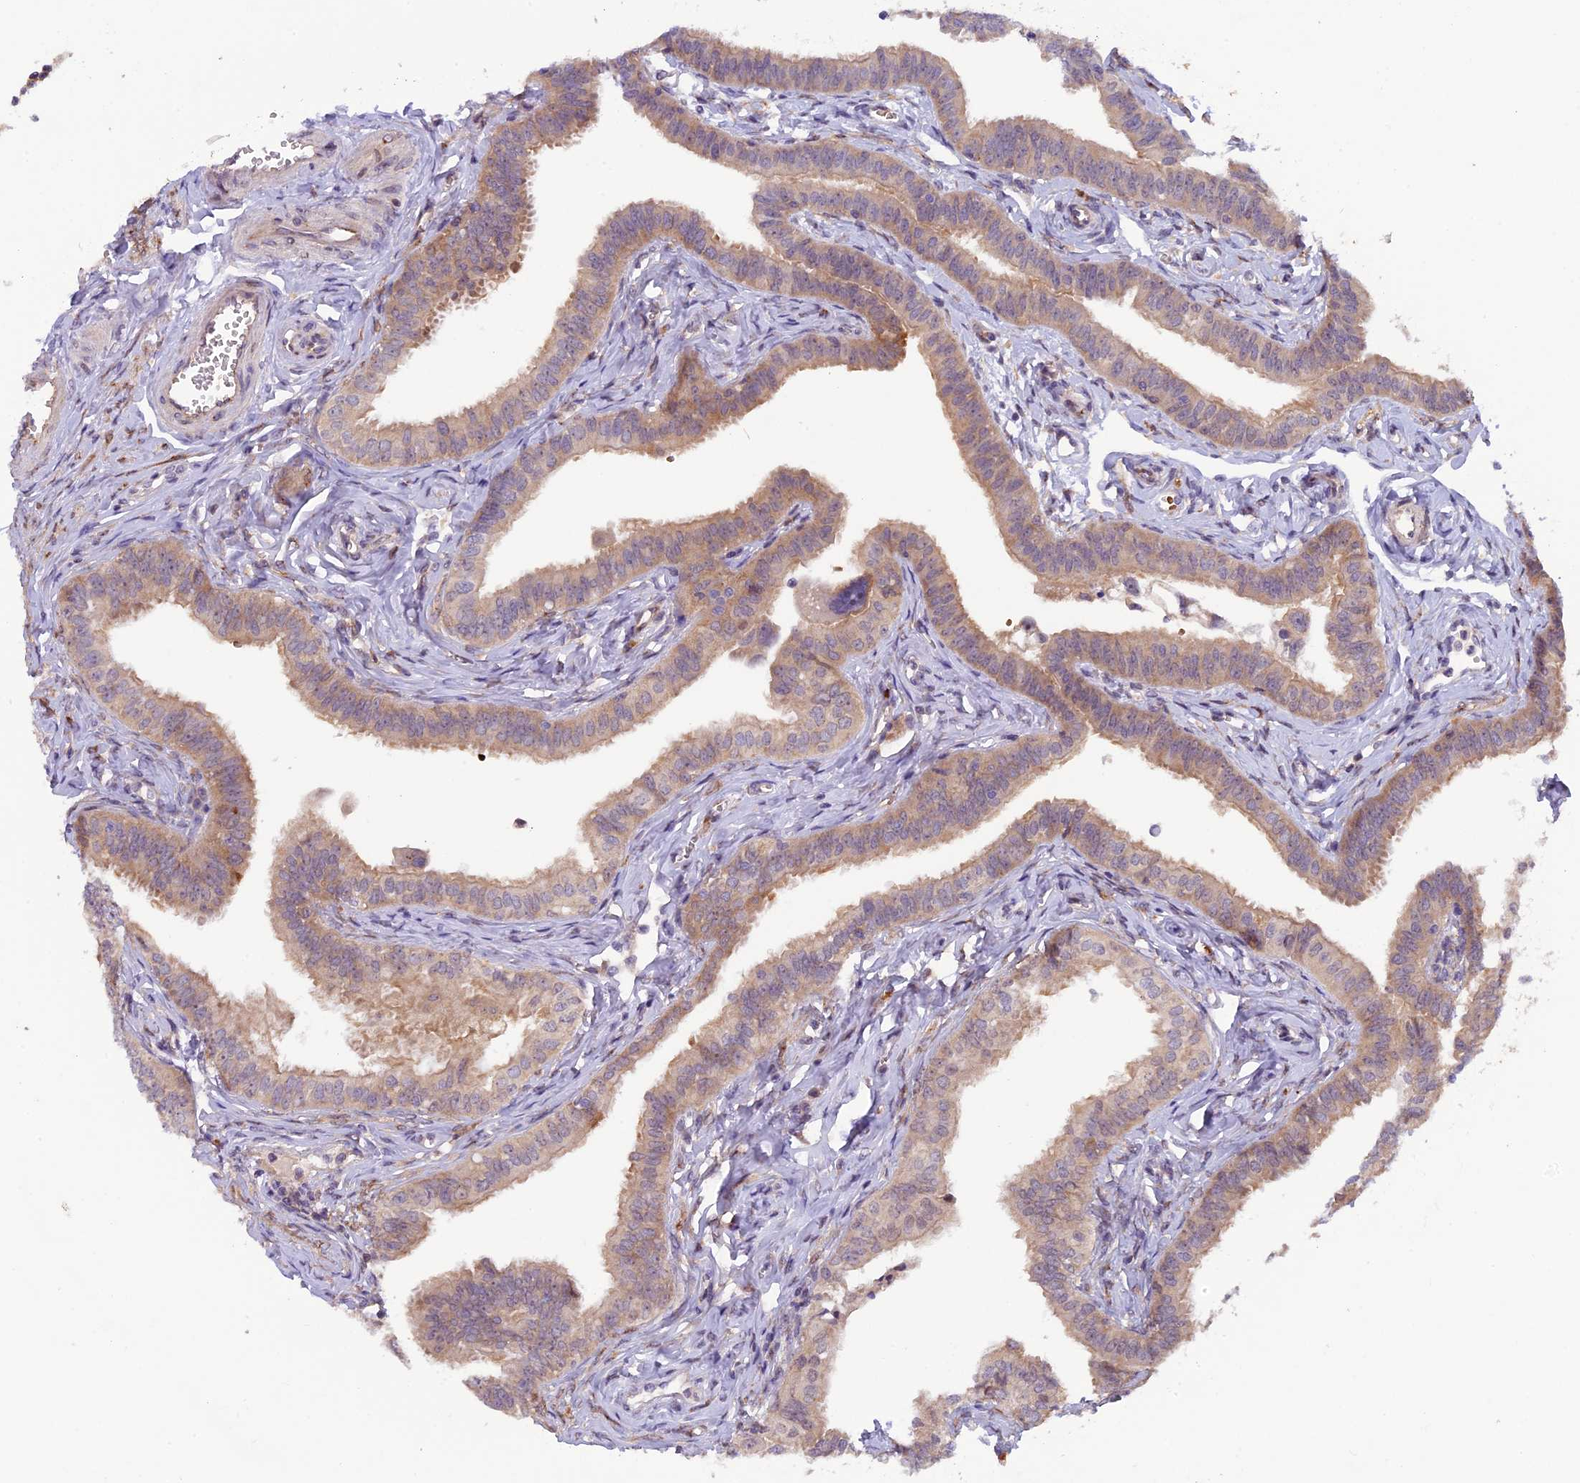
{"staining": {"intensity": "moderate", "quantity": ">75%", "location": "cytoplasmic/membranous"}, "tissue": "fallopian tube", "cell_type": "Glandular cells", "image_type": "normal", "snomed": [{"axis": "morphology", "description": "Normal tissue, NOS"}, {"axis": "morphology", "description": "Carcinoma, NOS"}, {"axis": "topography", "description": "Fallopian tube"}, {"axis": "topography", "description": "Ovary"}], "caption": "Immunohistochemical staining of benign human fallopian tube displays medium levels of moderate cytoplasmic/membranous staining in approximately >75% of glandular cells. The staining was performed using DAB to visualize the protein expression in brown, while the nuclei were stained in blue with hematoxylin (Magnification: 20x).", "gene": "CCDC9B", "patient": {"sex": "female", "age": 59}}